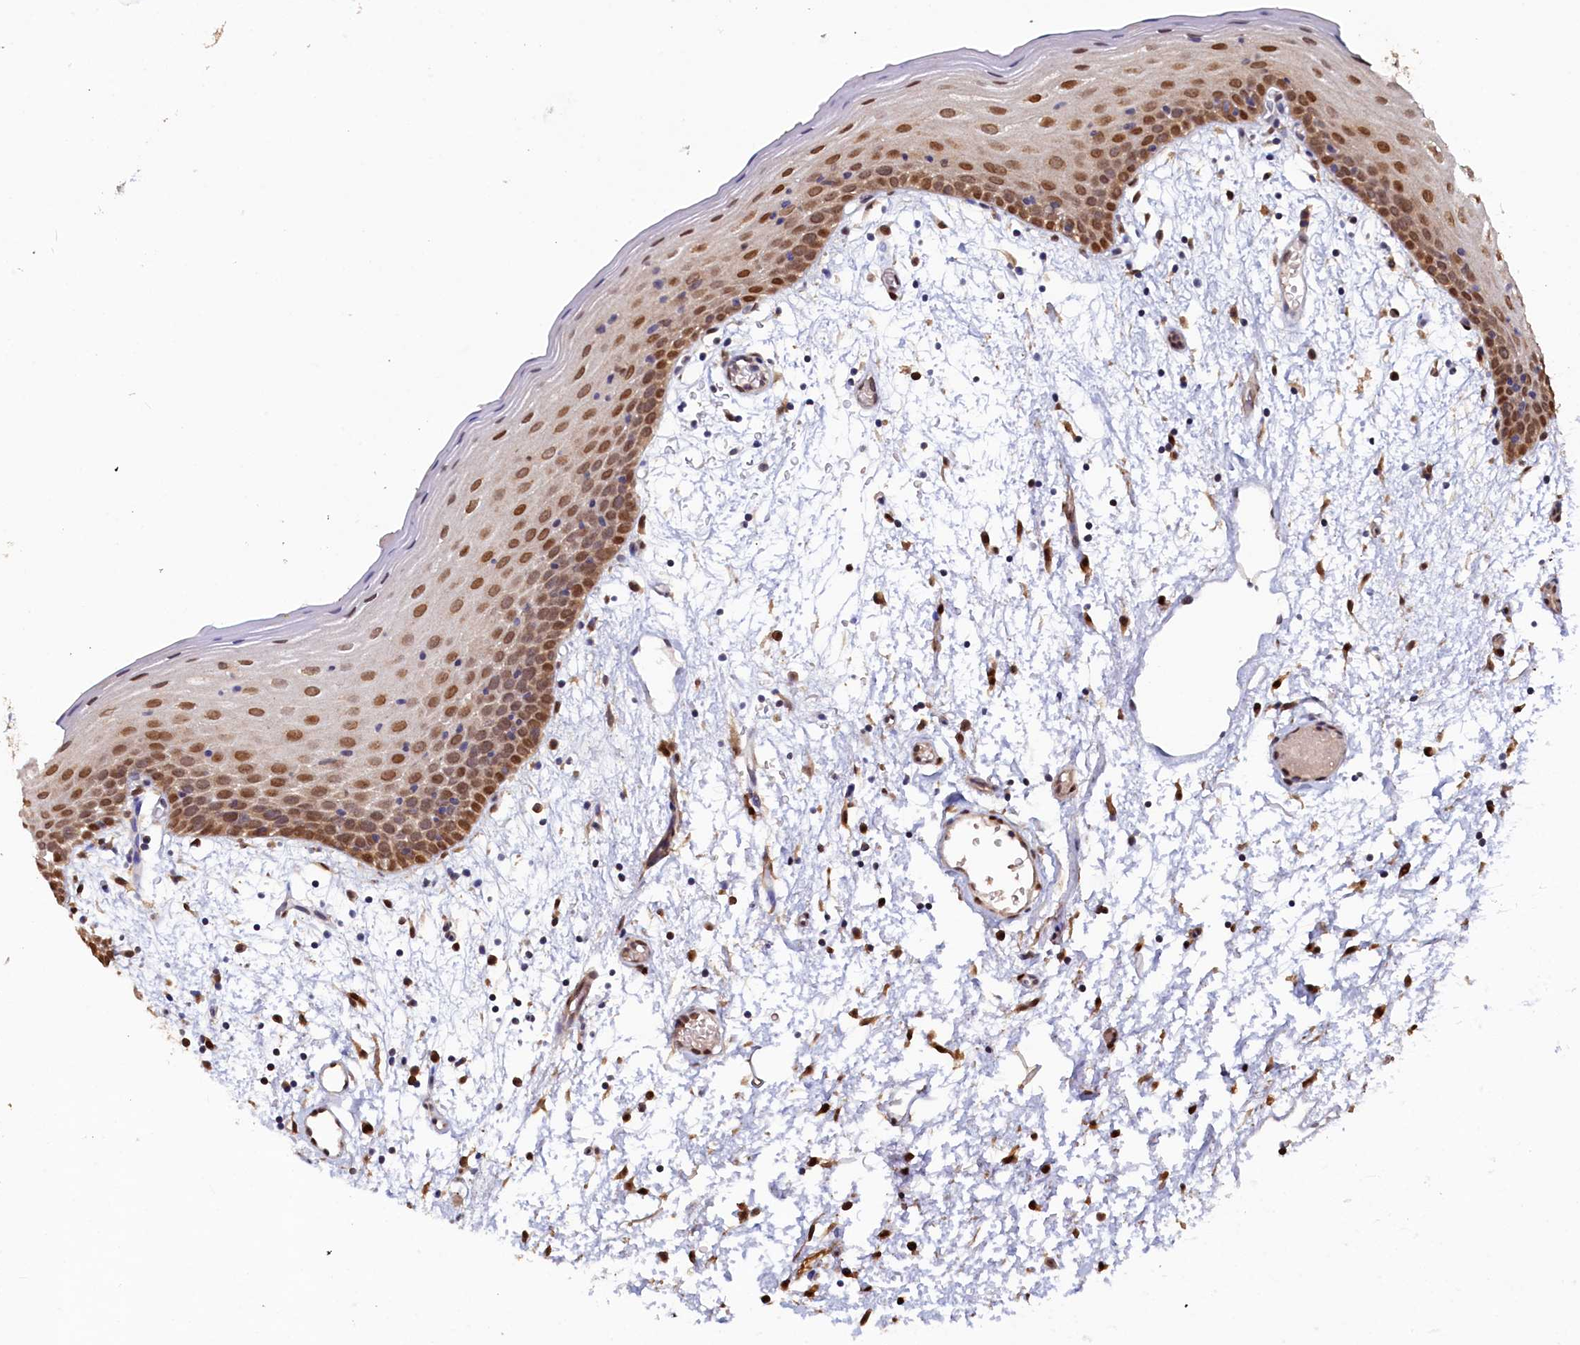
{"staining": {"intensity": "moderate", "quantity": ">75%", "location": "nuclear"}, "tissue": "oral mucosa", "cell_type": "Squamous epithelial cells", "image_type": "normal", "snomed": [{"axis": "morphology", "description": "Normal tissue, NOS"}, {"axis": "topography", "description": "Skeletal muscle"}, {"axis": "topography", "description": "Oral tissue"}, {"axis": "topography", "description": "Salivary gland"}, {"axis": "topography", "description": "Peripheral nerve tissue"}], "caption": "Immunohistochemistry staining of normal oral mucosa, which displays medium levels of moderate nuclear staining in approximately >75% of squamous epithelial cells indicating moderate nuclear protein staining. The staining was performed using DAB (3,3'-diaminobenzidine) (brown) for protein detection and nuclei were counterstained in hematoxylin (blue).", "gene": "AHCY", "patient": {"sex": "male", "age": 54}}